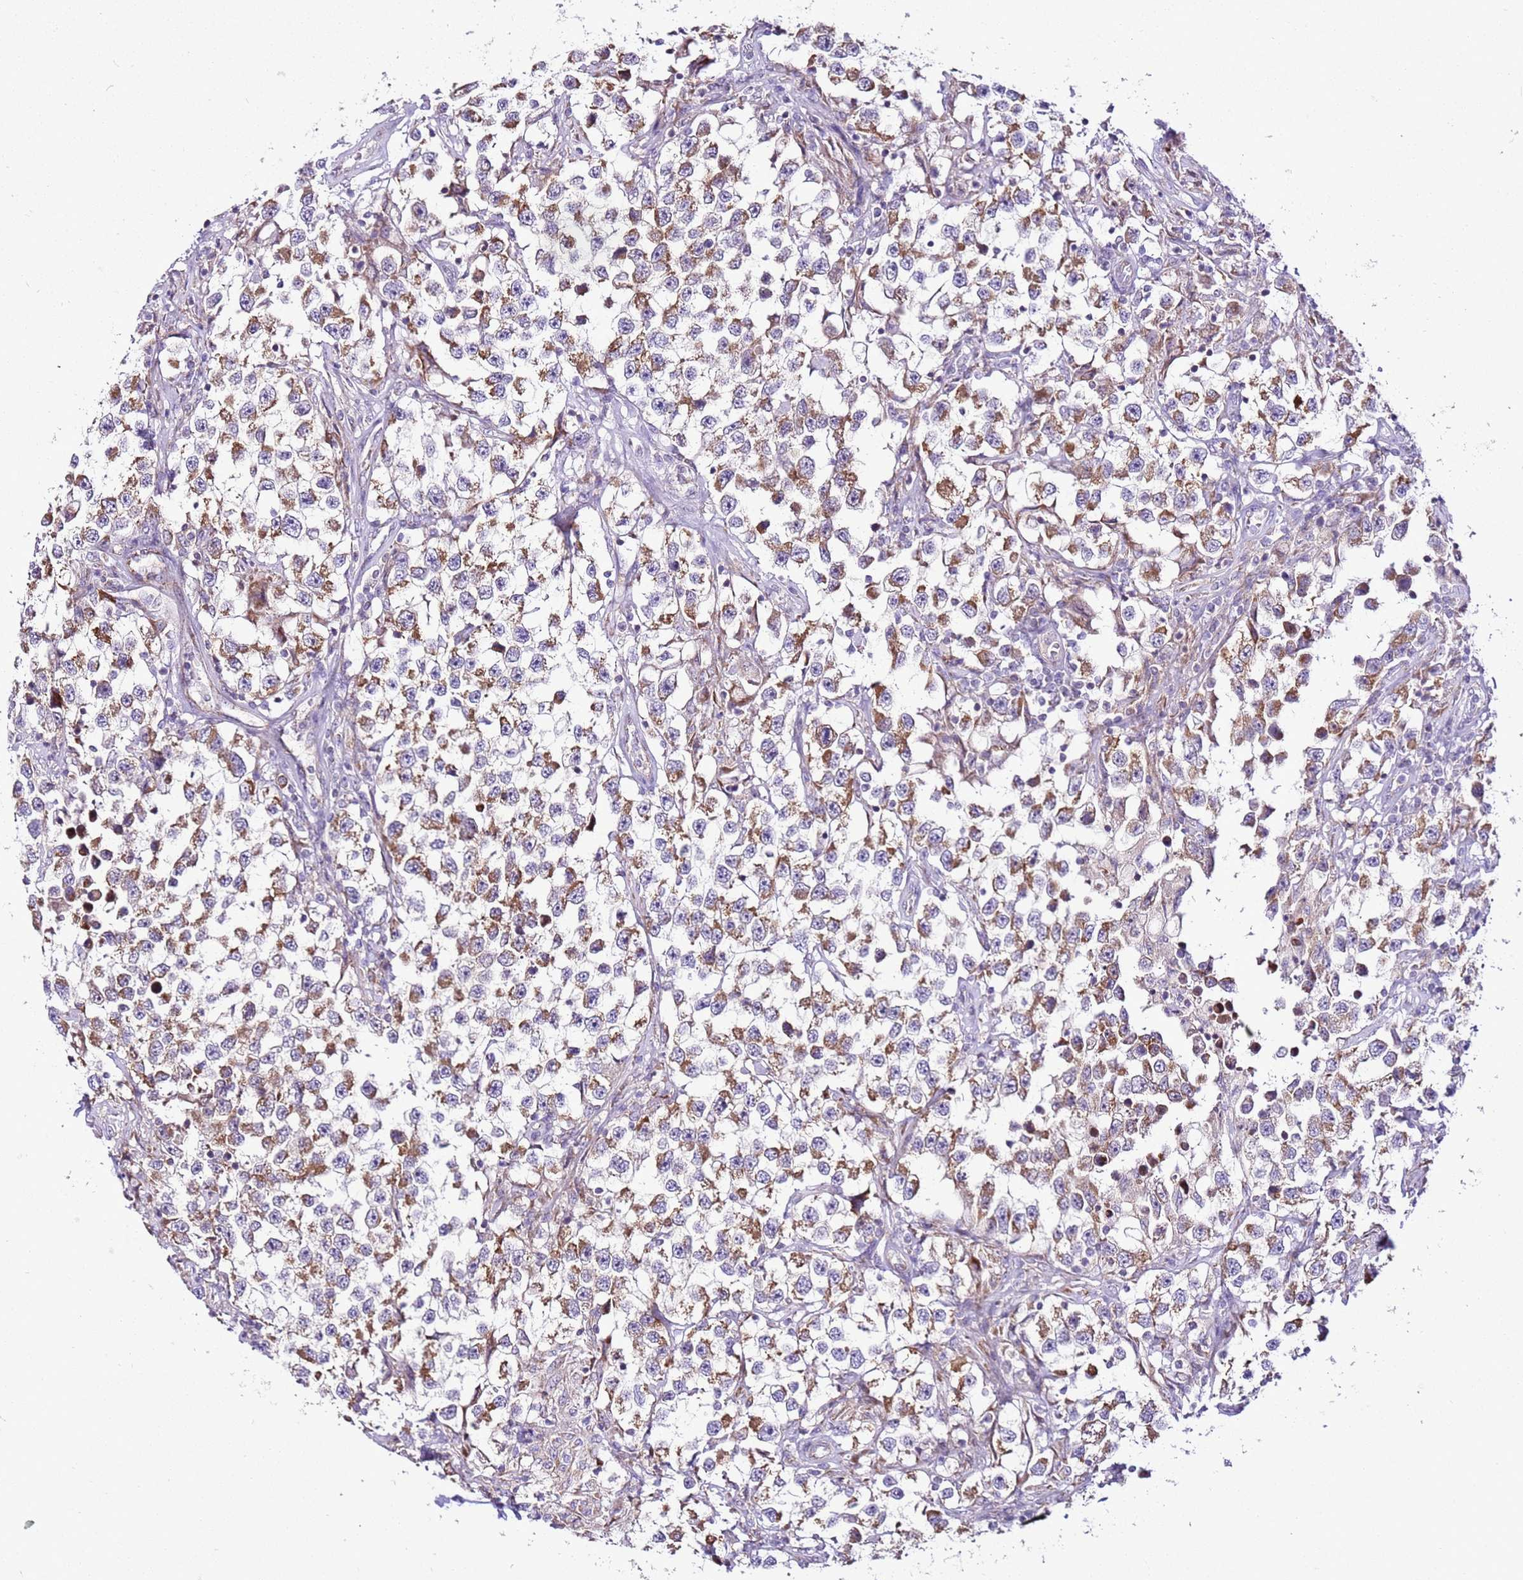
{"staining": {"intensity": "moderate", "quantity": ">75%", "location": "cytoplasmic/membranous"}, "tissue": "testis cancer", "cell_type": "Tumor cells", "image_type": "cancer", "snomed": [{"axis": "morphology", "description": "Seminoma, NOS"}, {"axis": "topography", "description": "Testis"}], "caption": "There is medium levels of moderate cytoplasmic/membranous expression in tumor cells of testis cancer, as demonstrated by immunohistochemical staining (brown color).", "gene": "MRPL36", "patient": {"sex": "male", "age": 46}}